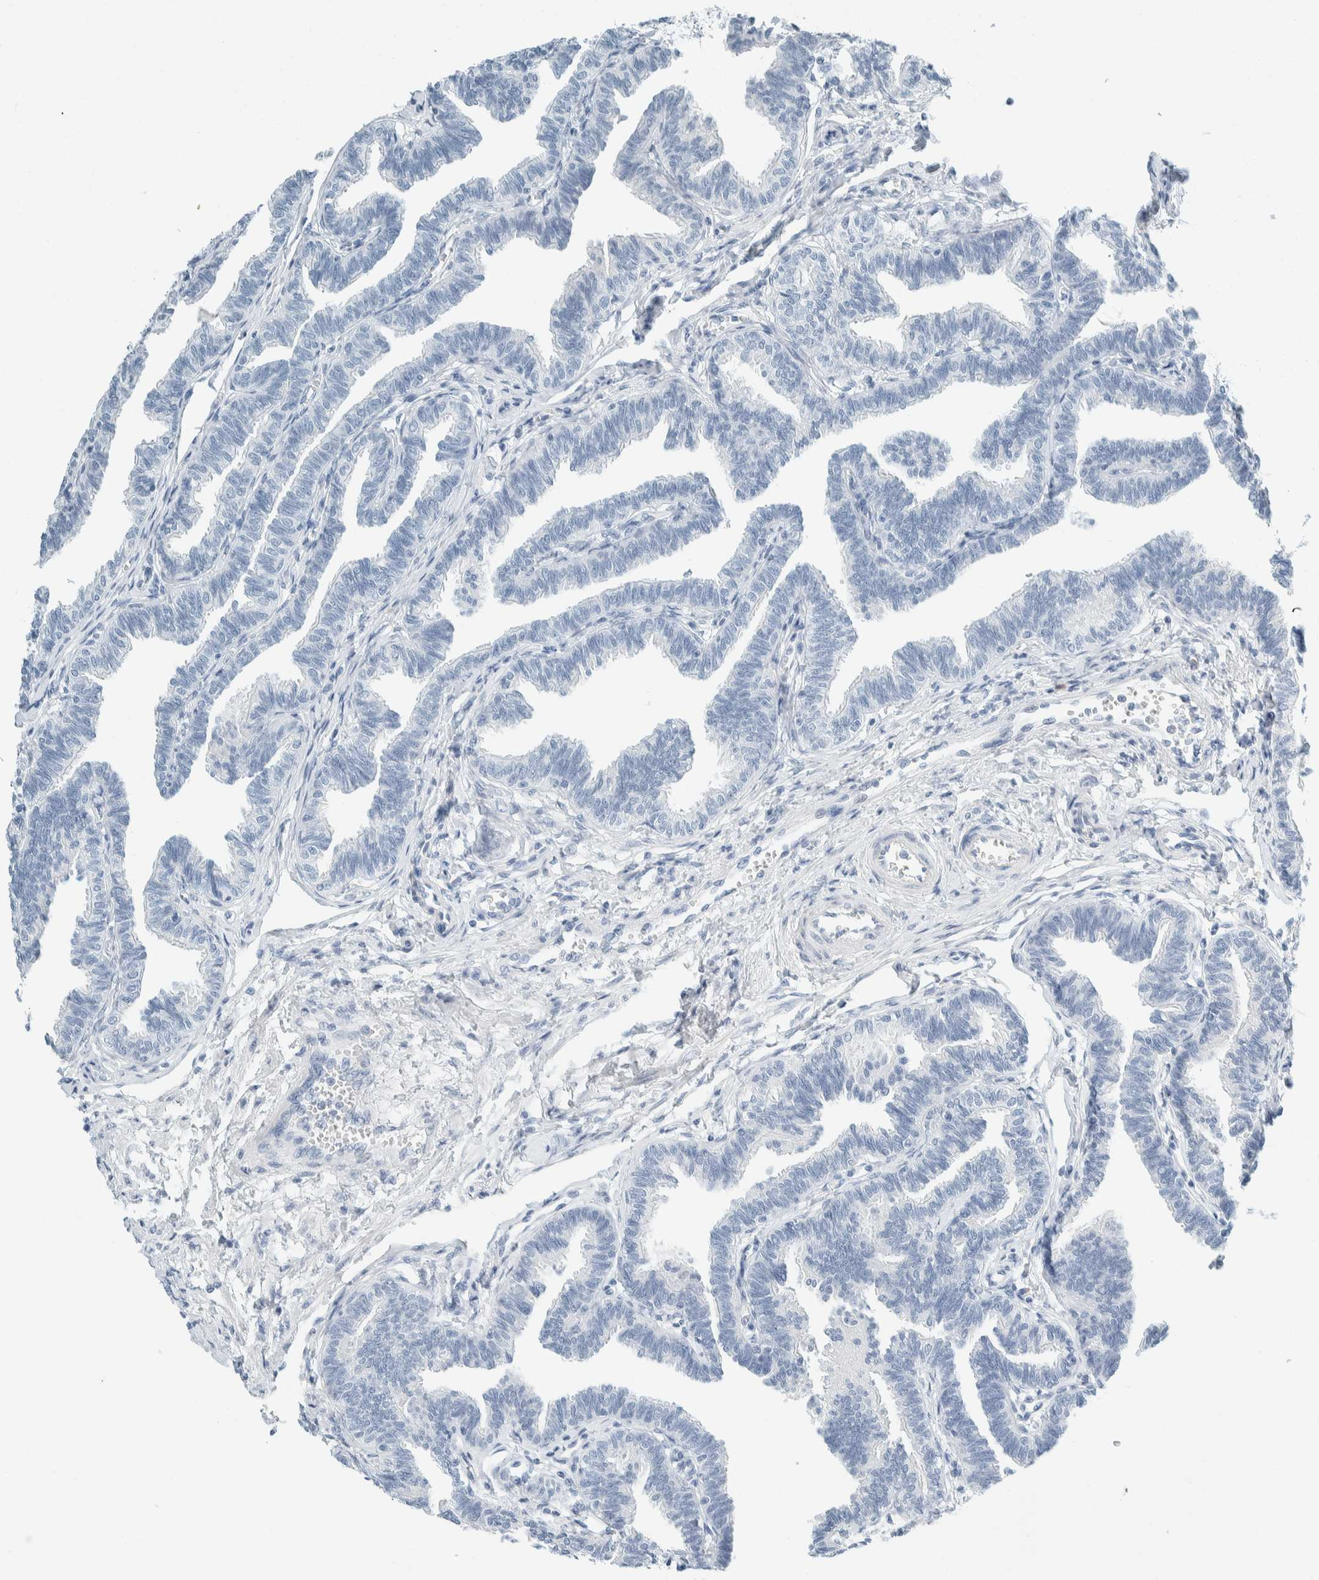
{"staining": {"intensity": "negative", "quantity": "none", "location": "none"}, "tissue": "fallopian tube", "cell_type": "Glandular cells", "image_type": "normal", "snomed": [{"axis": "morphology", "description": "Normal tissue, NOS"}, {"axis": "topography", "description": "Fallopian tube"}, {"axis": "topography", "description": "Ovary"}], "caption": "There is no significant positivity in glandular cells of fallopian tube. Nuclei are stained in blue.", "gene": "ARHGAP27", "patient": {"sex": "female", "age": 23}}